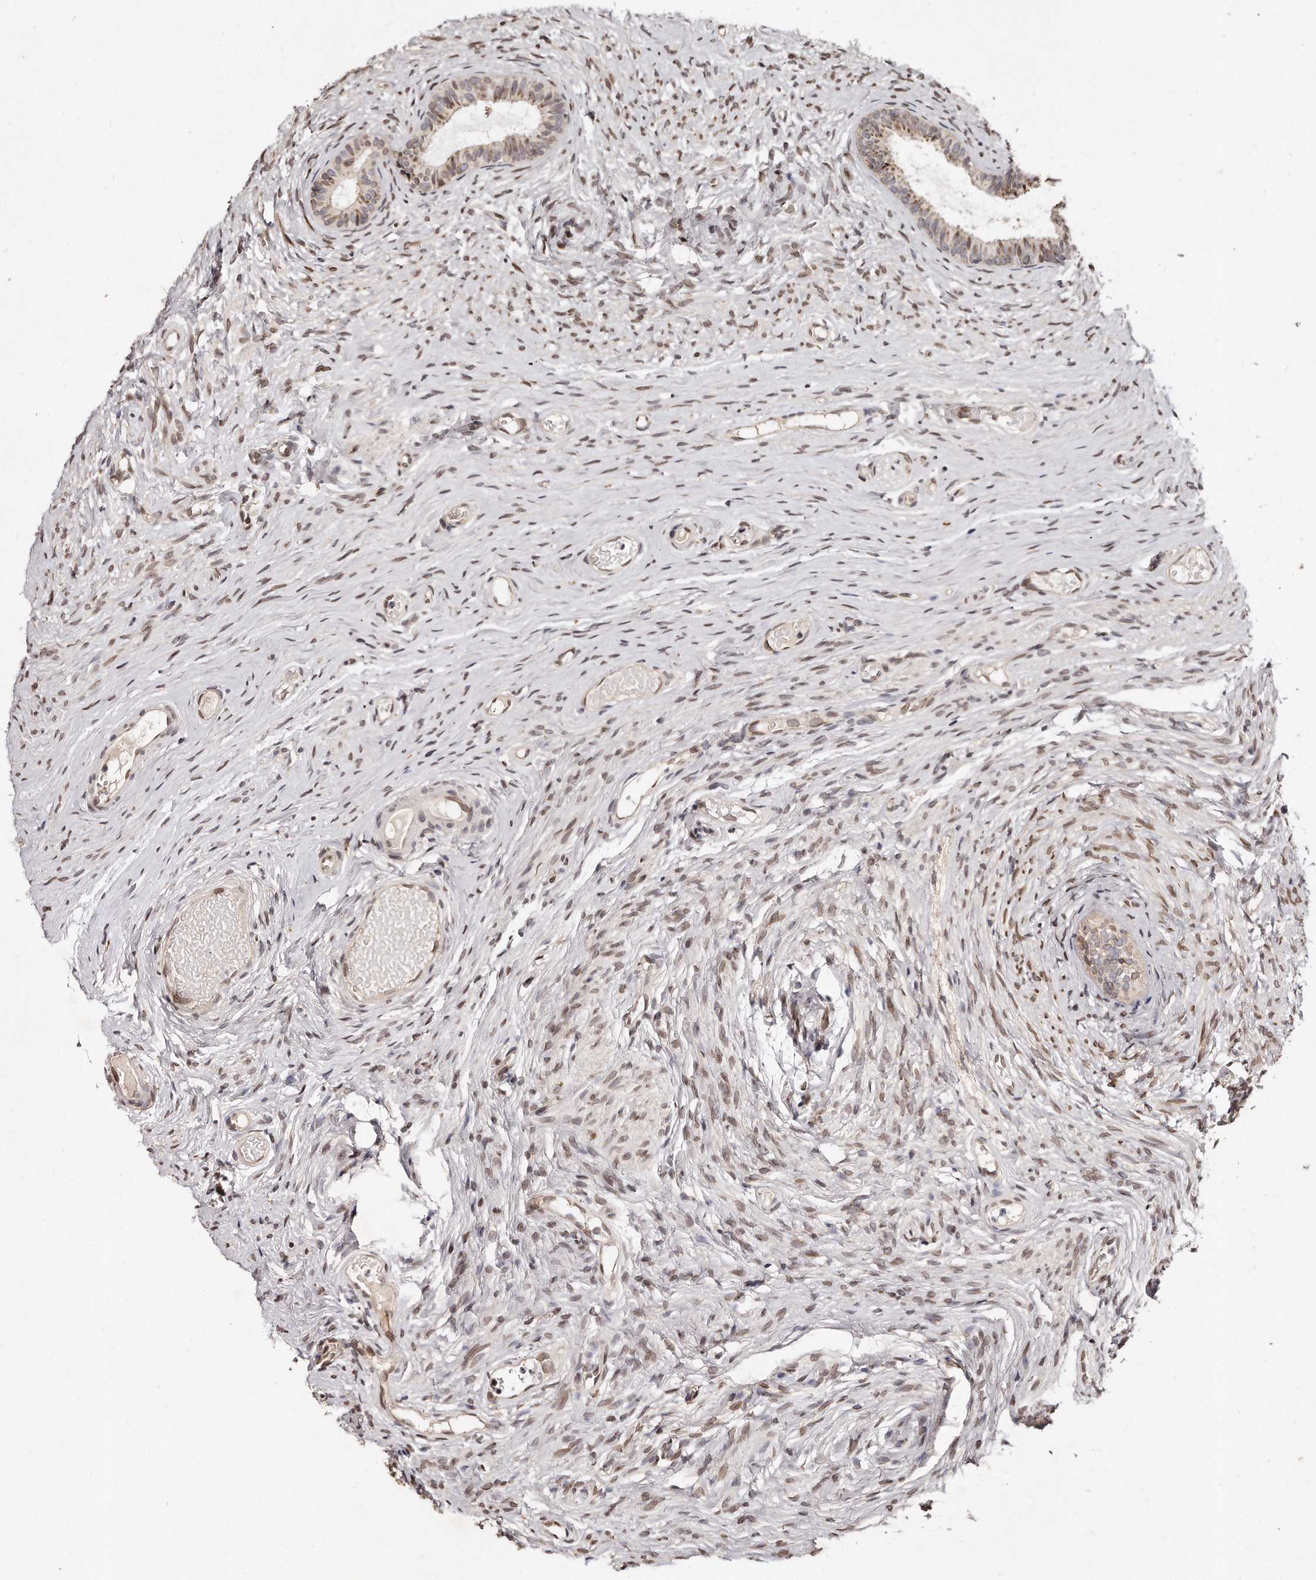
{"staining": {"intensity": "moderate", "quantity": "25%-75%", "location": "cytoplasmic/membranous,nuclear"}, "tissue": "epididymis", "cell_type": "Glandular cells", "image_type": "normal", "snomed": [{"axis": "morphology", "description": "Normal tissue, NOS"}, {"axis": "topography", "description": "Epididymis"}], "caption": "Immunohistochemical staining of unremarkable epididymis shows medium levels of moderate cytoplasmic/membranous,nuclear expression in approximately 25%-75% of glandular cells.", "gene": "HASPIN", "patient": {"sex": "male", "age": 9}}